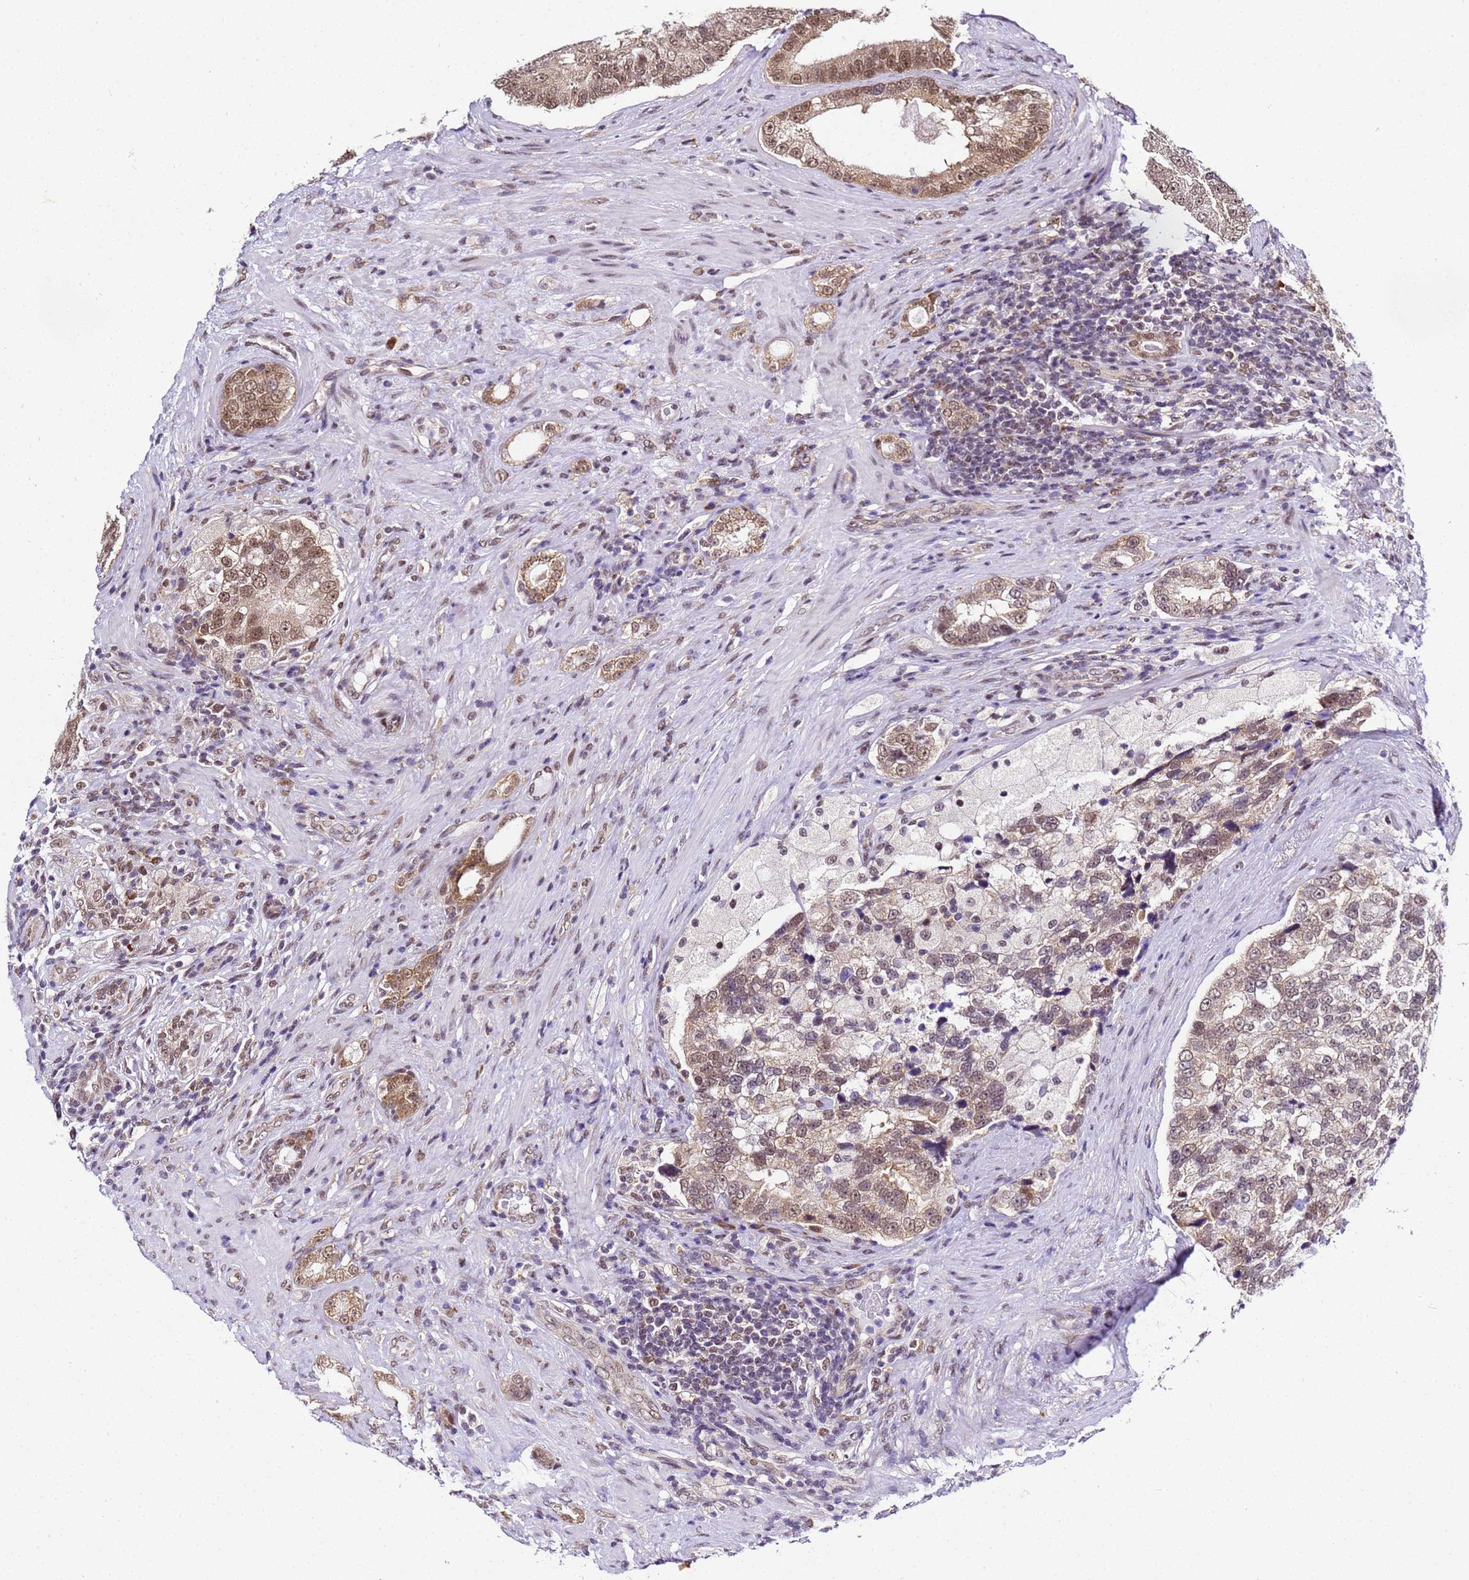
{"staining": {"intensity": "moderate", "quantity": "25%-75%", "location": "cytoplasmic/membranous,nuclear"}, "tissue": "prostate cancer", "cell_type": "Tumor cells", "image_type": "cancer", "snomed": [{"axis": "morphology", "description": "Adenocarcinoma, High grade"}, {"axis": "topography", "description": "Prostate"}], "caption": "Human prostate adenocarcinoma (high-grade) stained with a brown dye demonstrates moderate cytoplasmic/membranous and nuclear positive expression in about 25%-75% of tumor cells.", "gene": "SMN1", "patient": {"sex": "male", "age": 70}}